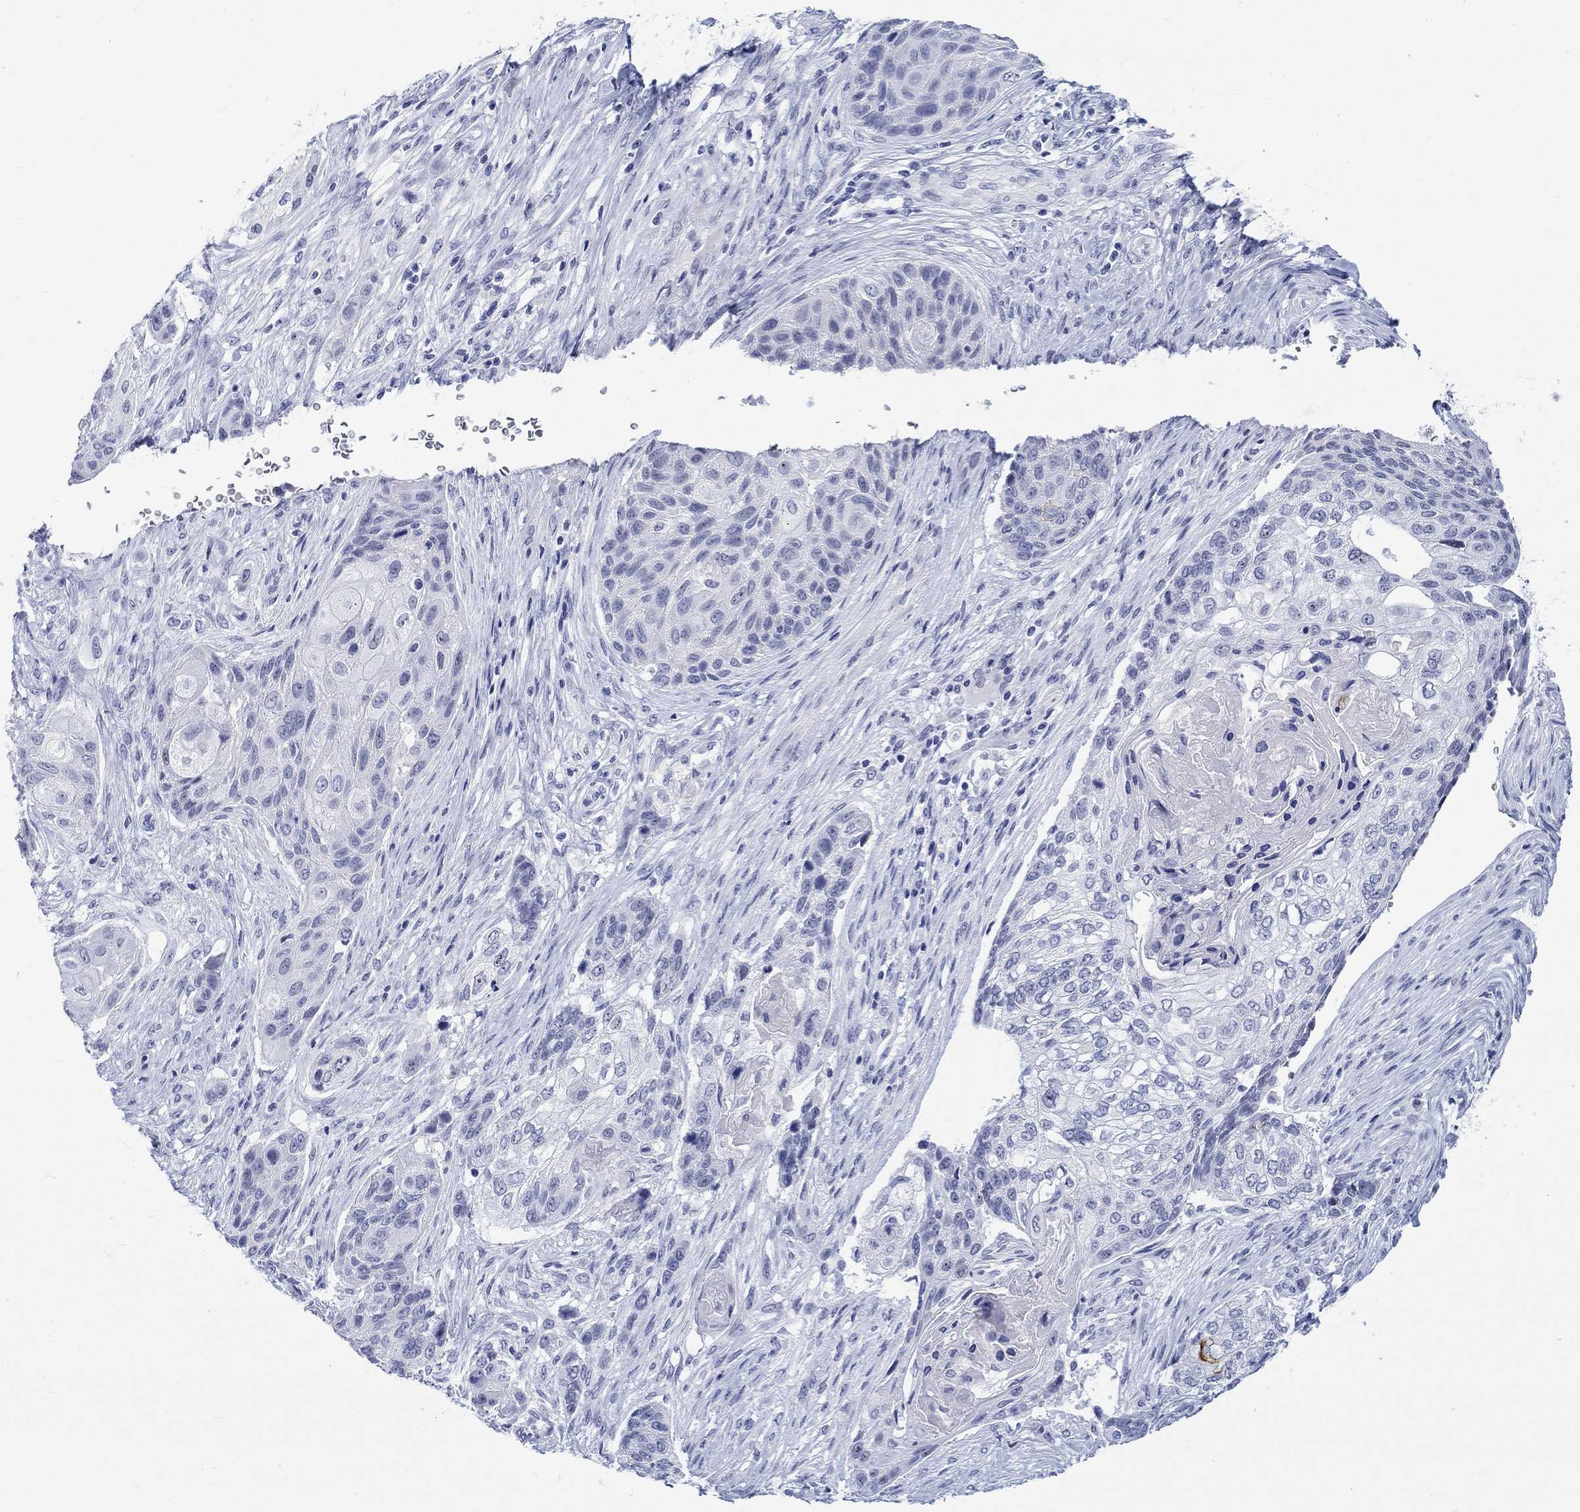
{"staining": {"intensity": "negative", "quantity": "none", "location": "none"}, "tissue": "lung cancer", "cell_type": "Tumor cells", "image_type": "cancer", "snomed": [{"axis": "morphology", "description": "Normal tissue, NOS"}, {"axis": "morphology", "description": "Squamous cell carcinoma, NOS"}, {"axis": "topography", "description": "Bronchus"}, {"axis": "topography", "description": "Lung"}], "caption": "High power microscopy micrograph of an IHC micrograph of squamous cell carcinoma (lung), revealing no significant expression in tumor cells.", "gene": "KRT76", "patient": {"sex": "male", "age": 69}}